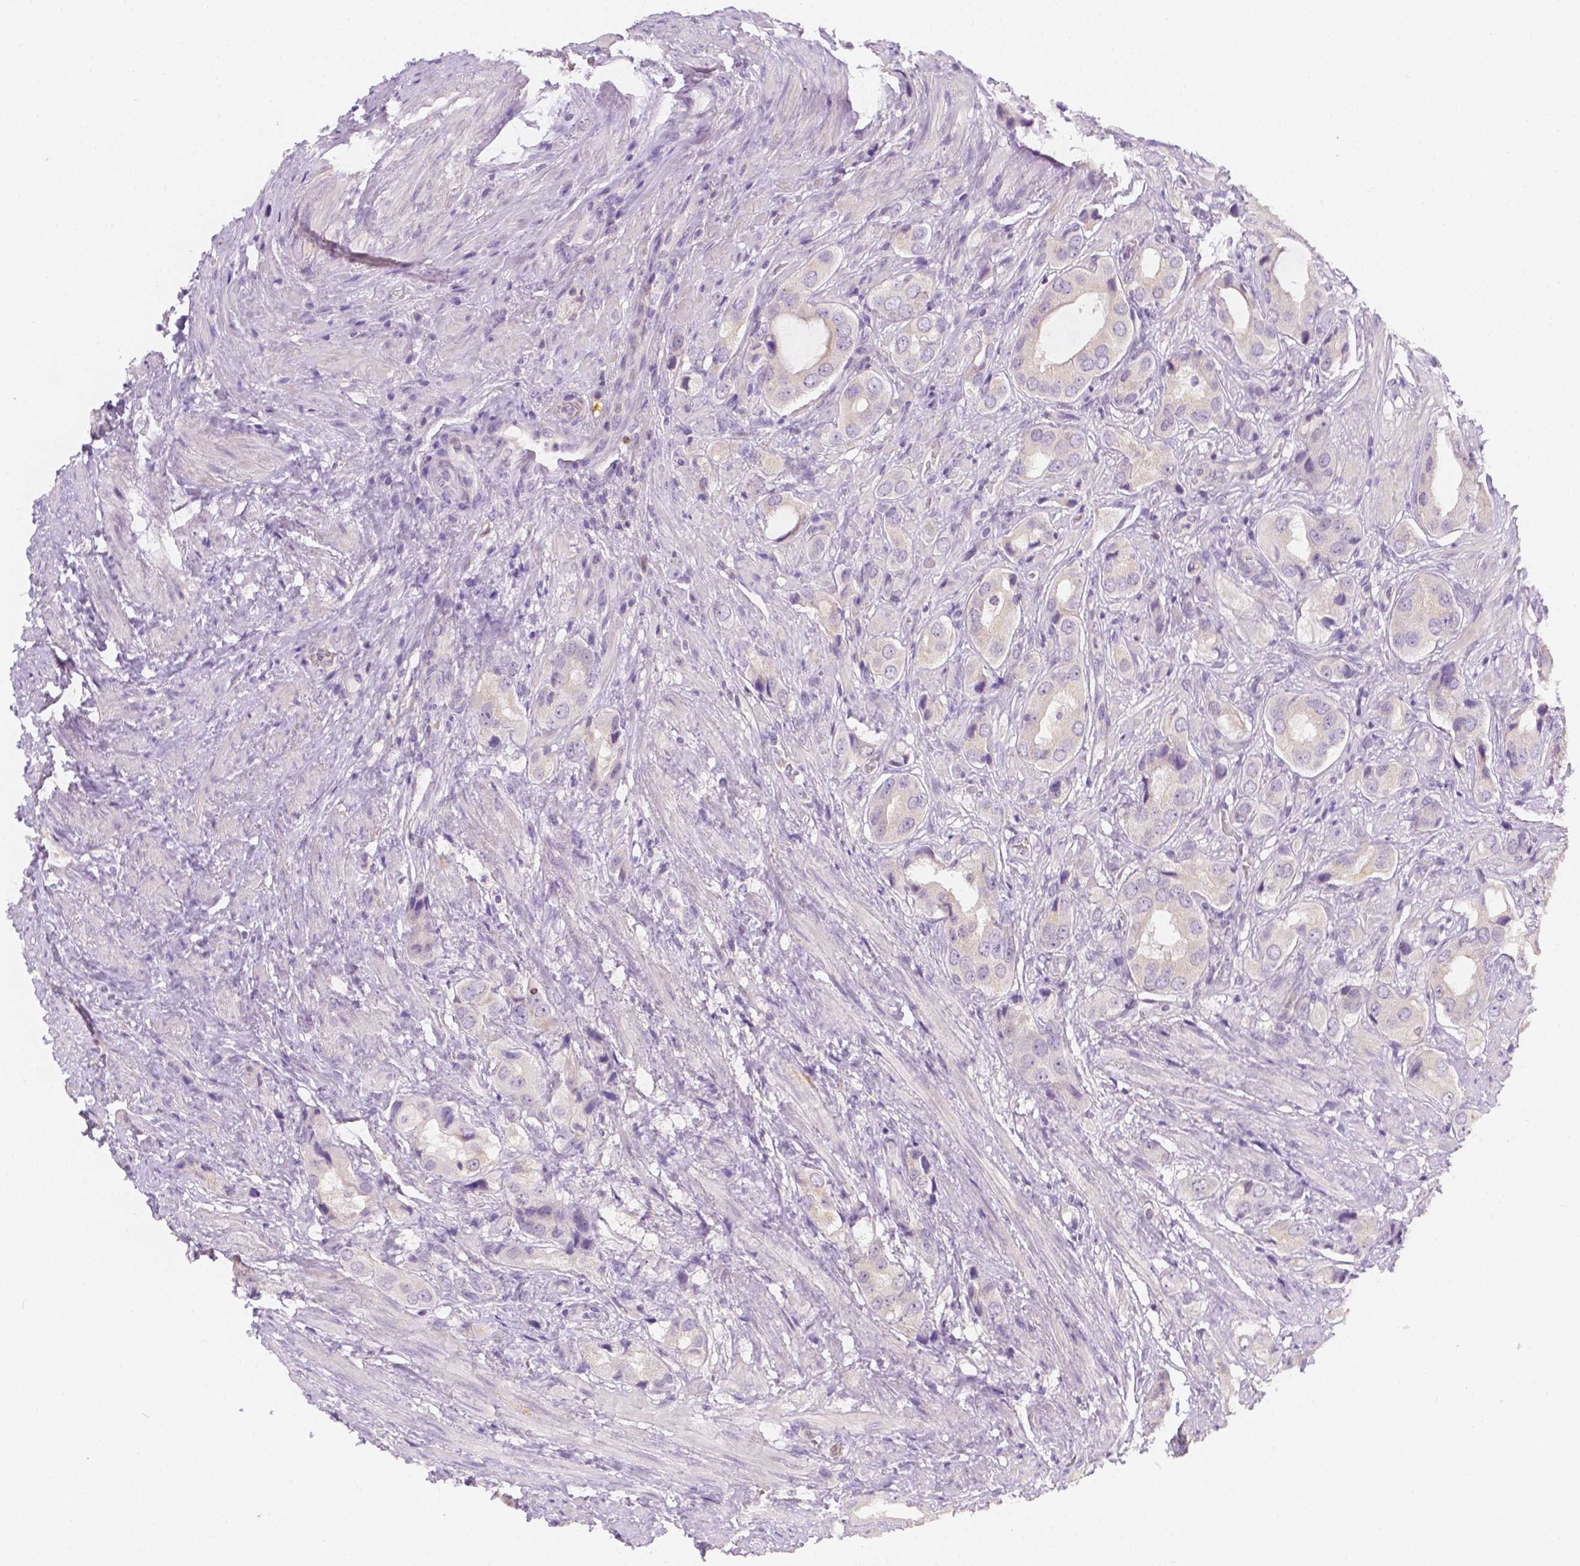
{"staining": {"intensity": "negative", "quantity": "none", "location": "none"}, "tissue": "prostate cancer", "cell_type": "Tumor cells", "image_type": "cancer", "snomed": [{"axis": "morphology", "description": "Adenocarcinoma, NOS"}, {"axis": "topography", "description": "Prostate"}], "caption": "This is an immunohistochemistry image of human adenocarcinoma (prostate). There is no staining in tumor cells.", "gene": "SGTB", "patient": {"sex": "male", "age": 63}}